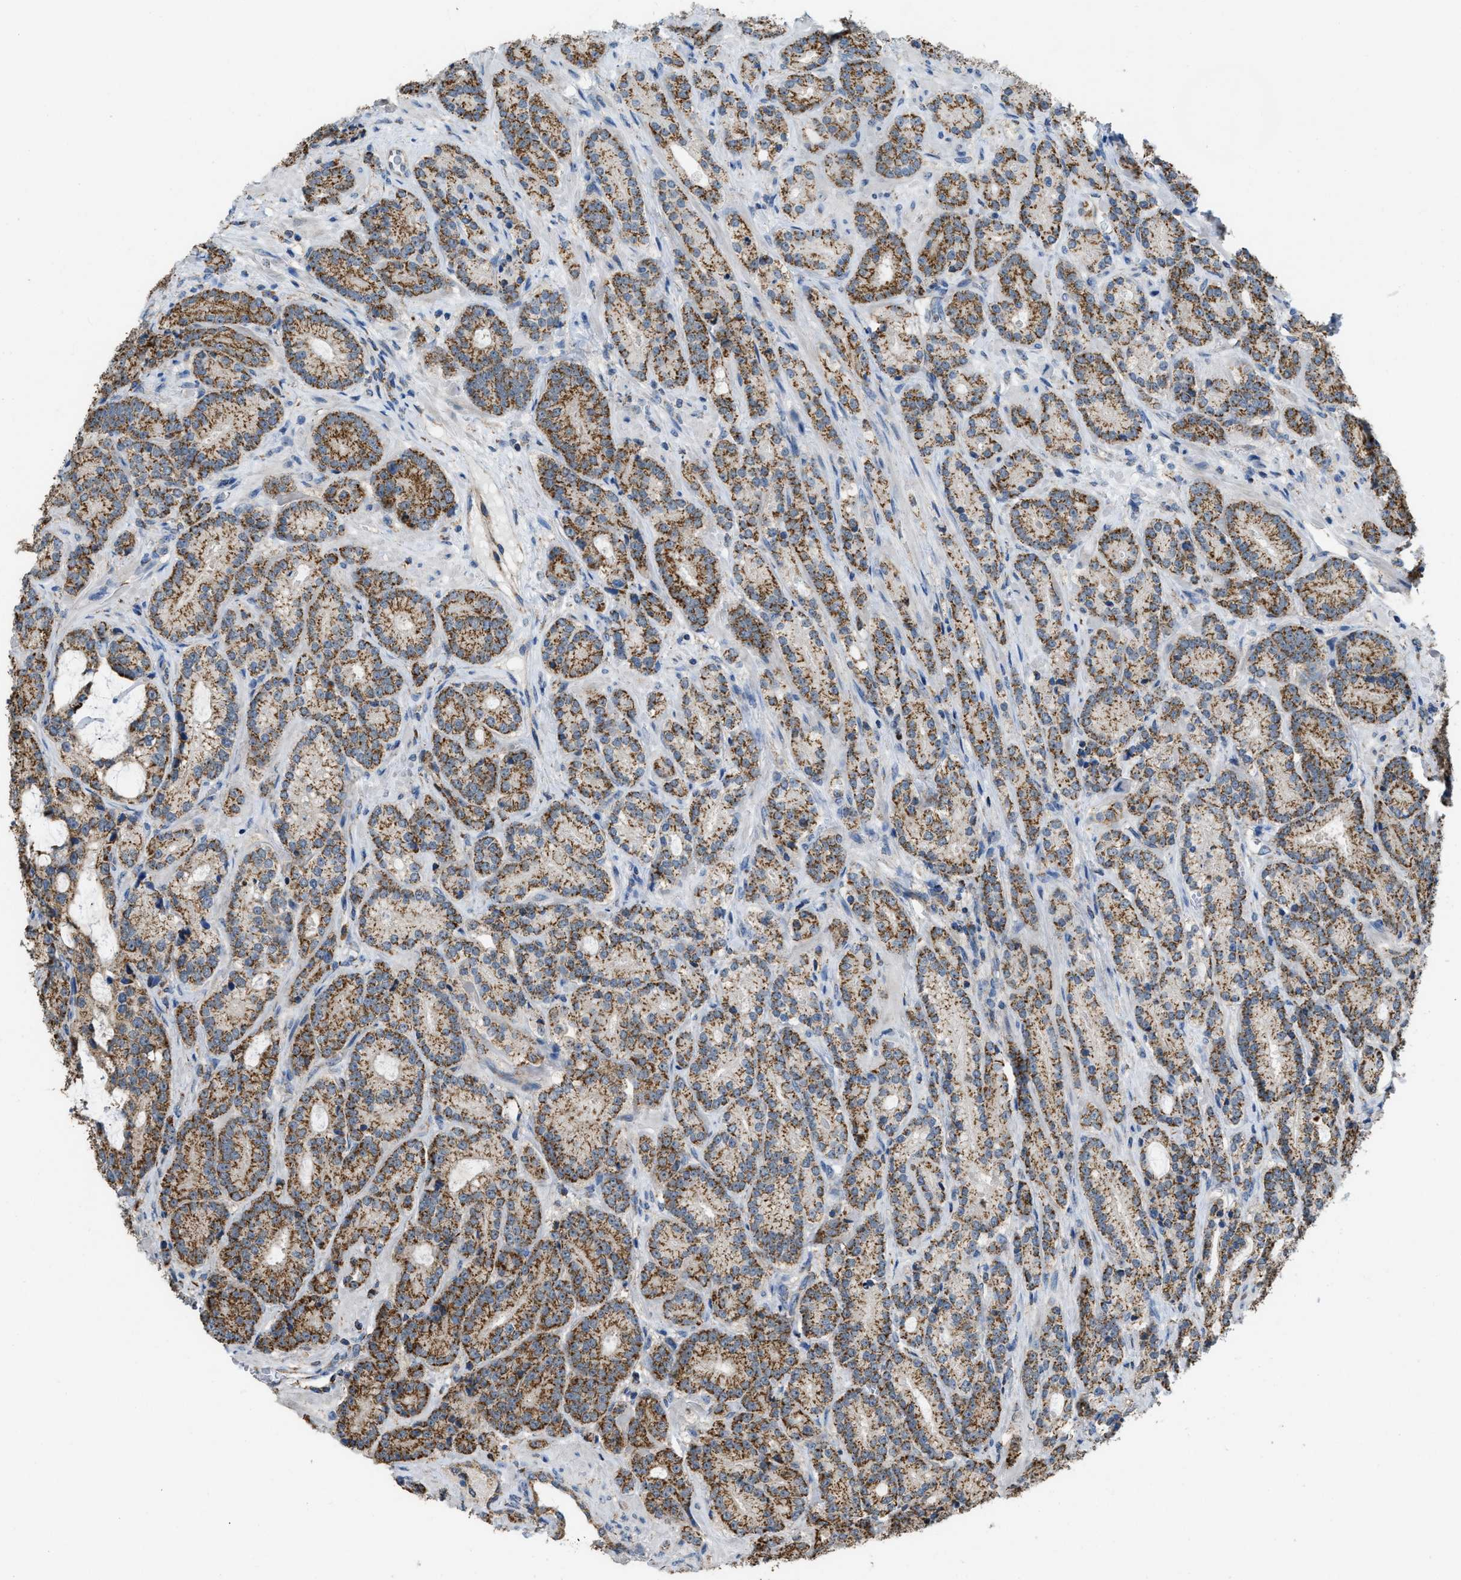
{"staining": {"intensity": "moderate", "quantity": ">75%", "location": "cytoplasmic/membranous"}, "tissue": "prostate cancer", "cell_type": "Tumor cells", "image_type": "cancer", "snomed": [{"axis": "morphology", "description": "Adenocarcinoma, High grade"}, {"axis": "topography", "description": "Prostate"}], "caption": "This image demonstrates IHC staining of human prostate cancer (high-grade adenocarcinoma), with medium moderate cytoplasmic/membranous positivity in approximately >75% of tumor cells.", "gene": "ETFB", "patient": {"sex": "male", "age": 61}}